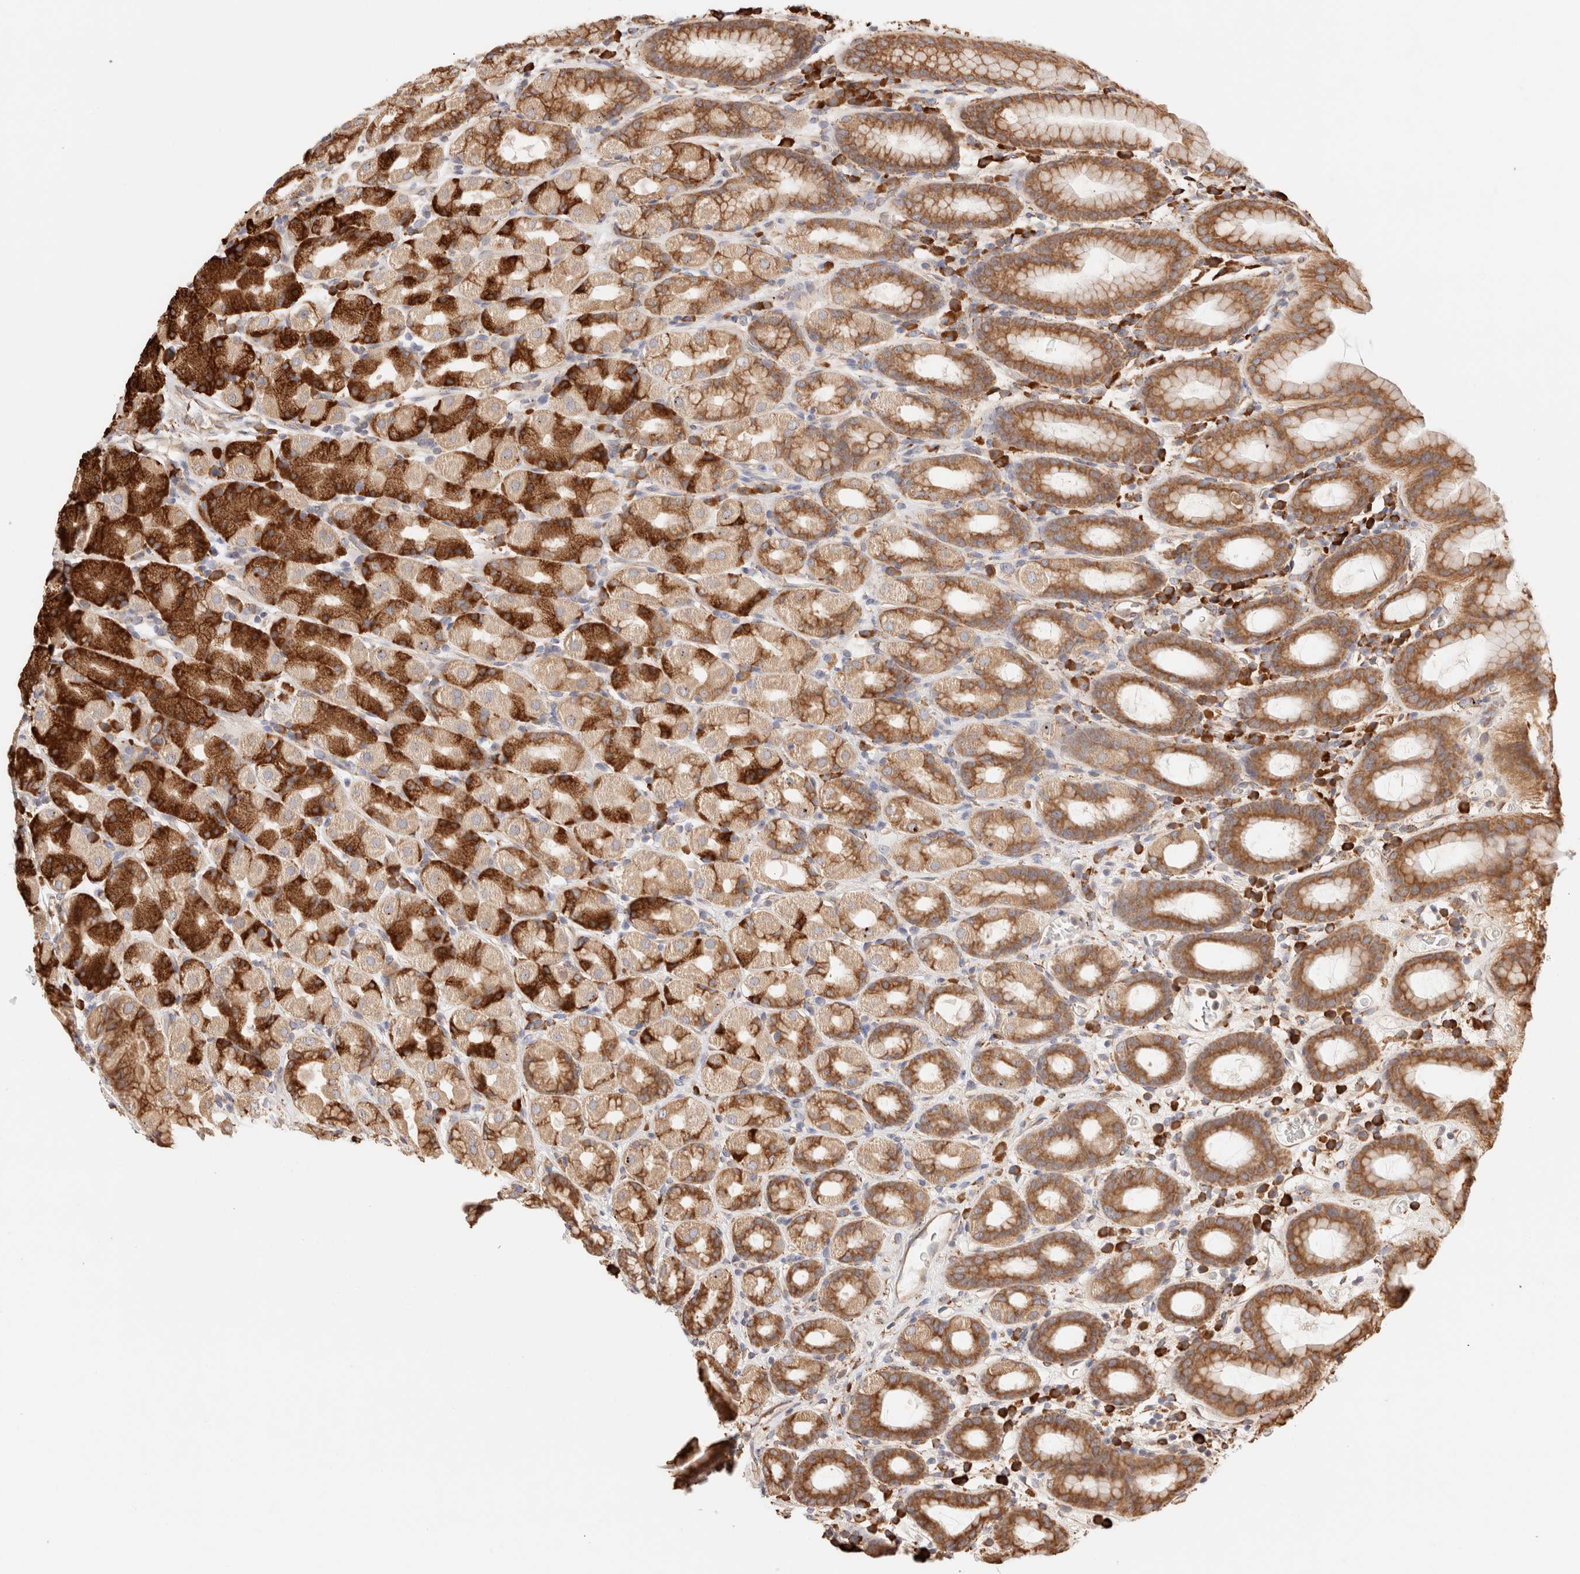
{"staining": {"intensity": "strong", "quantity": ">75%", "location": "cytoplasmic/membranous"}, "tissue": "stomach", "cell_type": "Glandular cells", "image_type": "normal", "snomed": [{"axis": "morphology", "description": "Normal tissue, NOS"}, {"axis": "topography", "description": "Stomach, upper"}], "caption": "A high-resolution image shows immunohistochemistry (IHC) staining of benign stomach, which exhibits strong cytoplasmic/membranous positivity in about >75% of glandular cells. Using DAB (brown) and hematoxylin (blue) stains, captured at high magnification using brightfield microscopy.", "gene": "FER", "patient": {"sex": "male", "age": 68}}